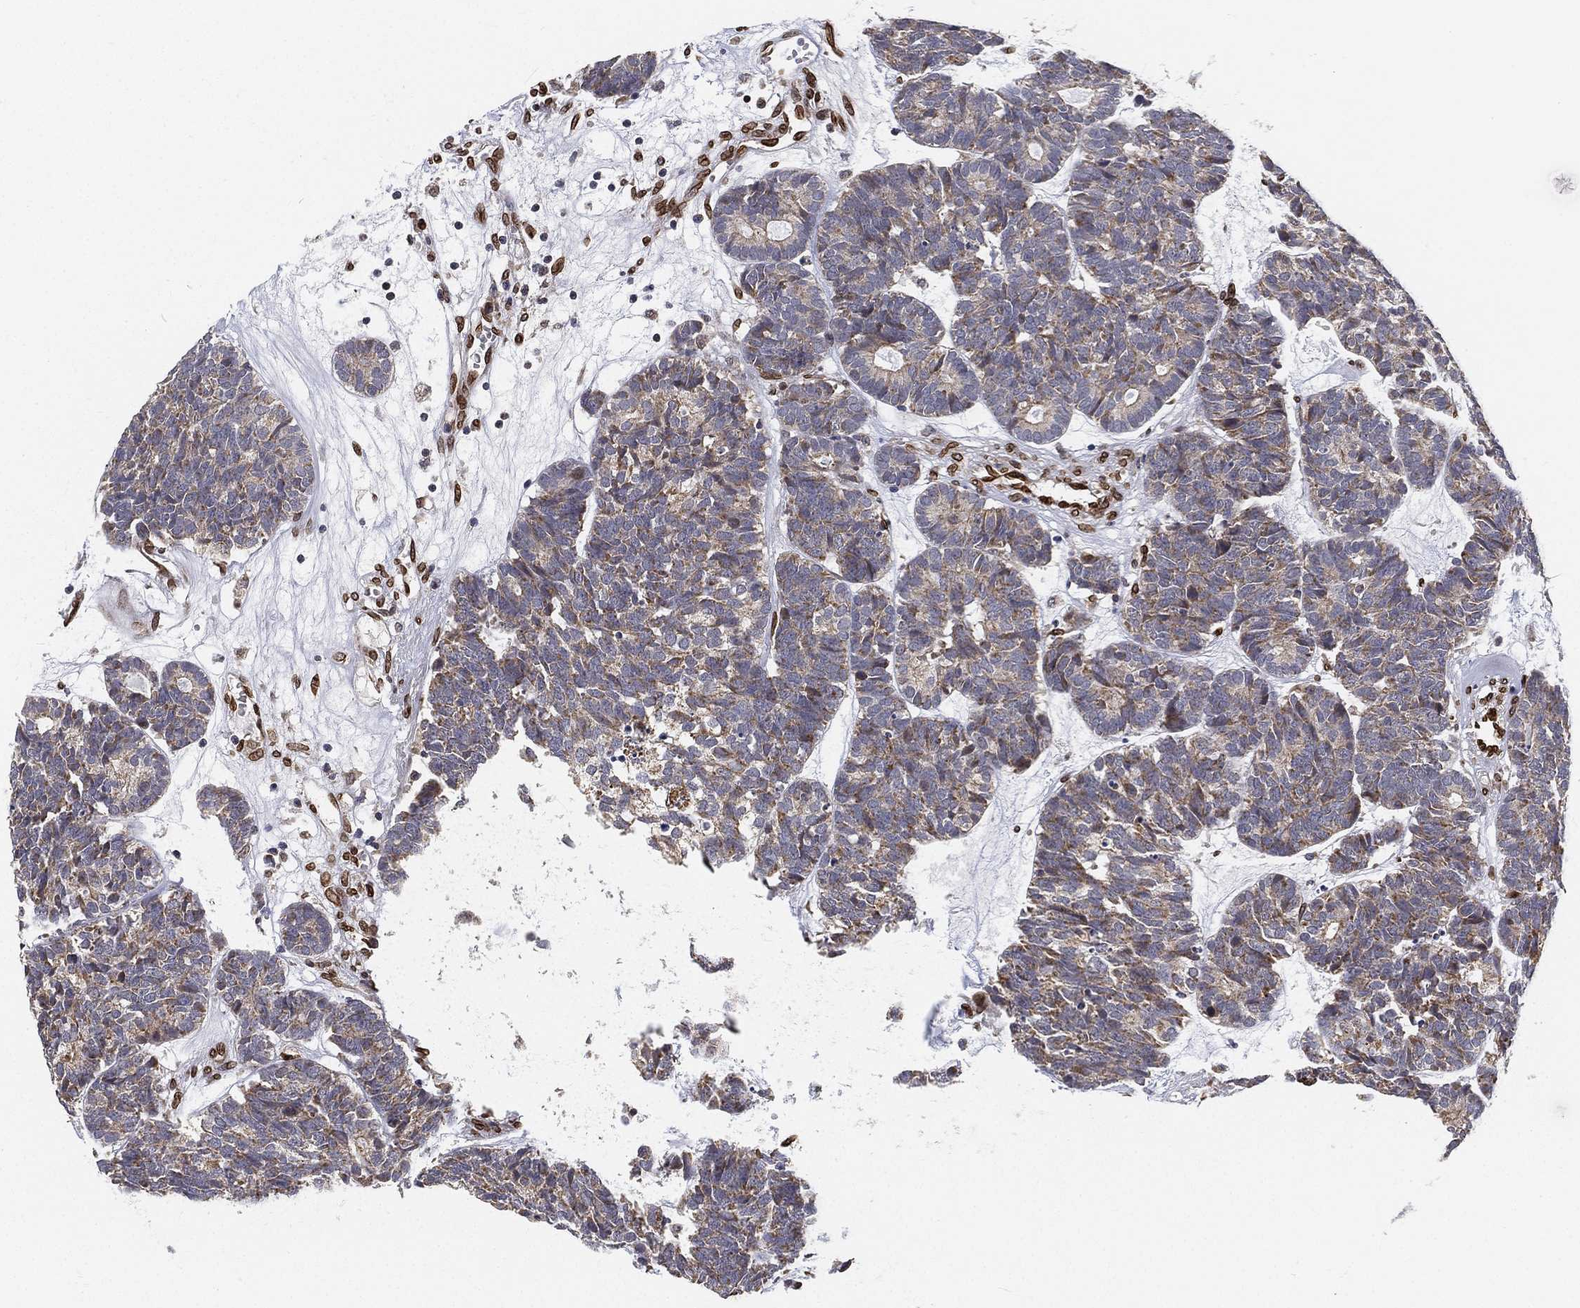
{"staining": {"intensity": "negative", "quantity": "none", "location": "none"}, "tissue": "head and neck cancer", "cell_type": "Tumor cells", "image_type": "cancer", "snomed": [{"axis": "morphology", "description": "Adenocarcinoma, NOS"}, {"axis": "topography", "description": "Head-Neck"}], "caption": "A high-resolution histopathology image shows immunohistochemistry (IHC) staining of head and neck cancer (adenocarcinoma), which displays no significant staining in tumor cells.", "gene": "PALB2", "patient": {"sex": "female", "age": 81}}